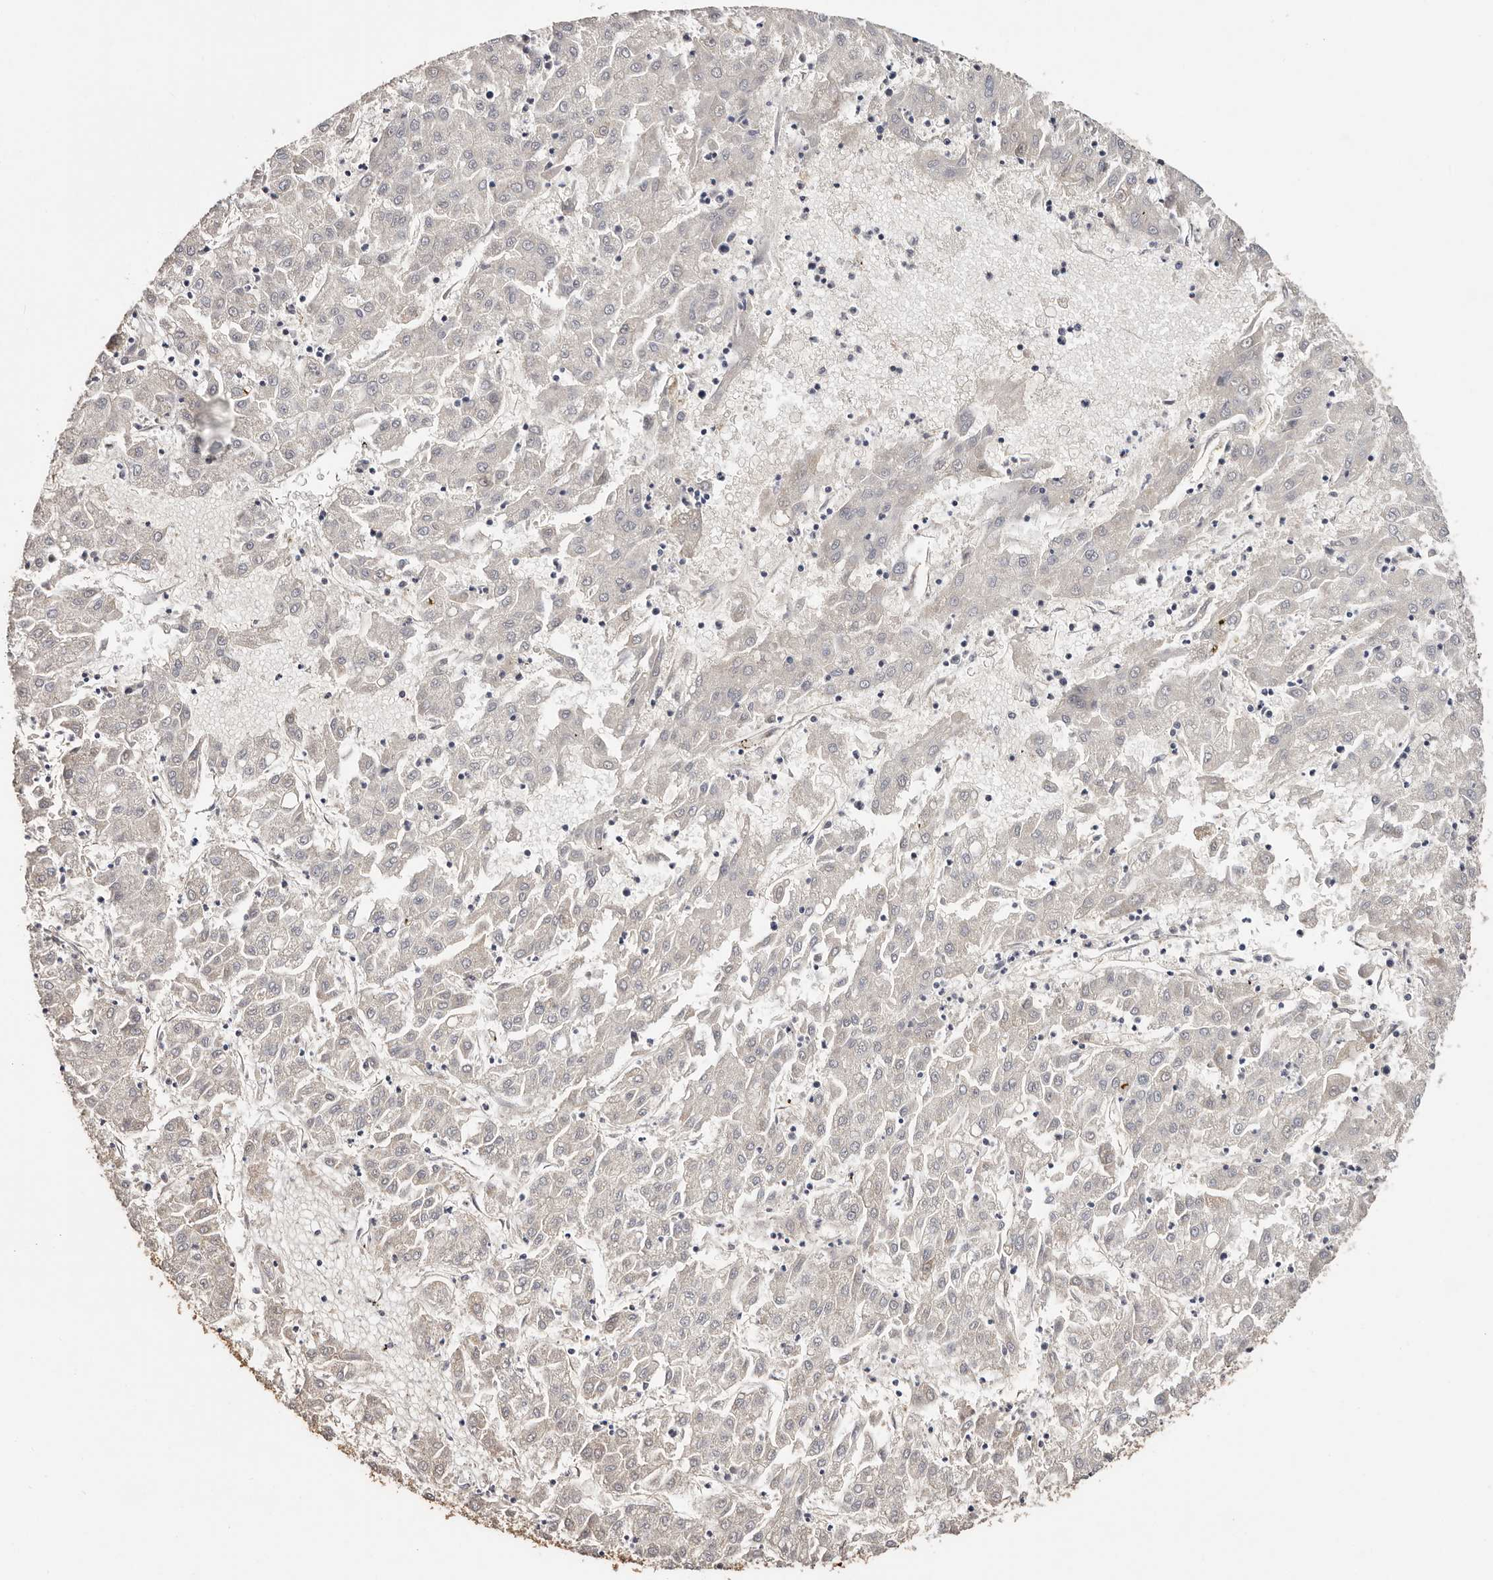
{"staining": {"intensity": "negative", "quantity": "none", "location": "none"}, "tissue": "liver cancer", "cell_type": "Tumor cells", "image_type": "cancer", "snomed": [{"axis": "morphology", "description": "Carcinoma, Hepatocellular, NOS"}, {"axis": "topography", "description": "Liver"}], "caption": "A photomicrograph of liver cancer (hepatocellular carcinoma) stained for a protein exhibits no brown staining in tumor cells.", "gene": "TGM2", "patient": {"sex": "male", "age": 72}}